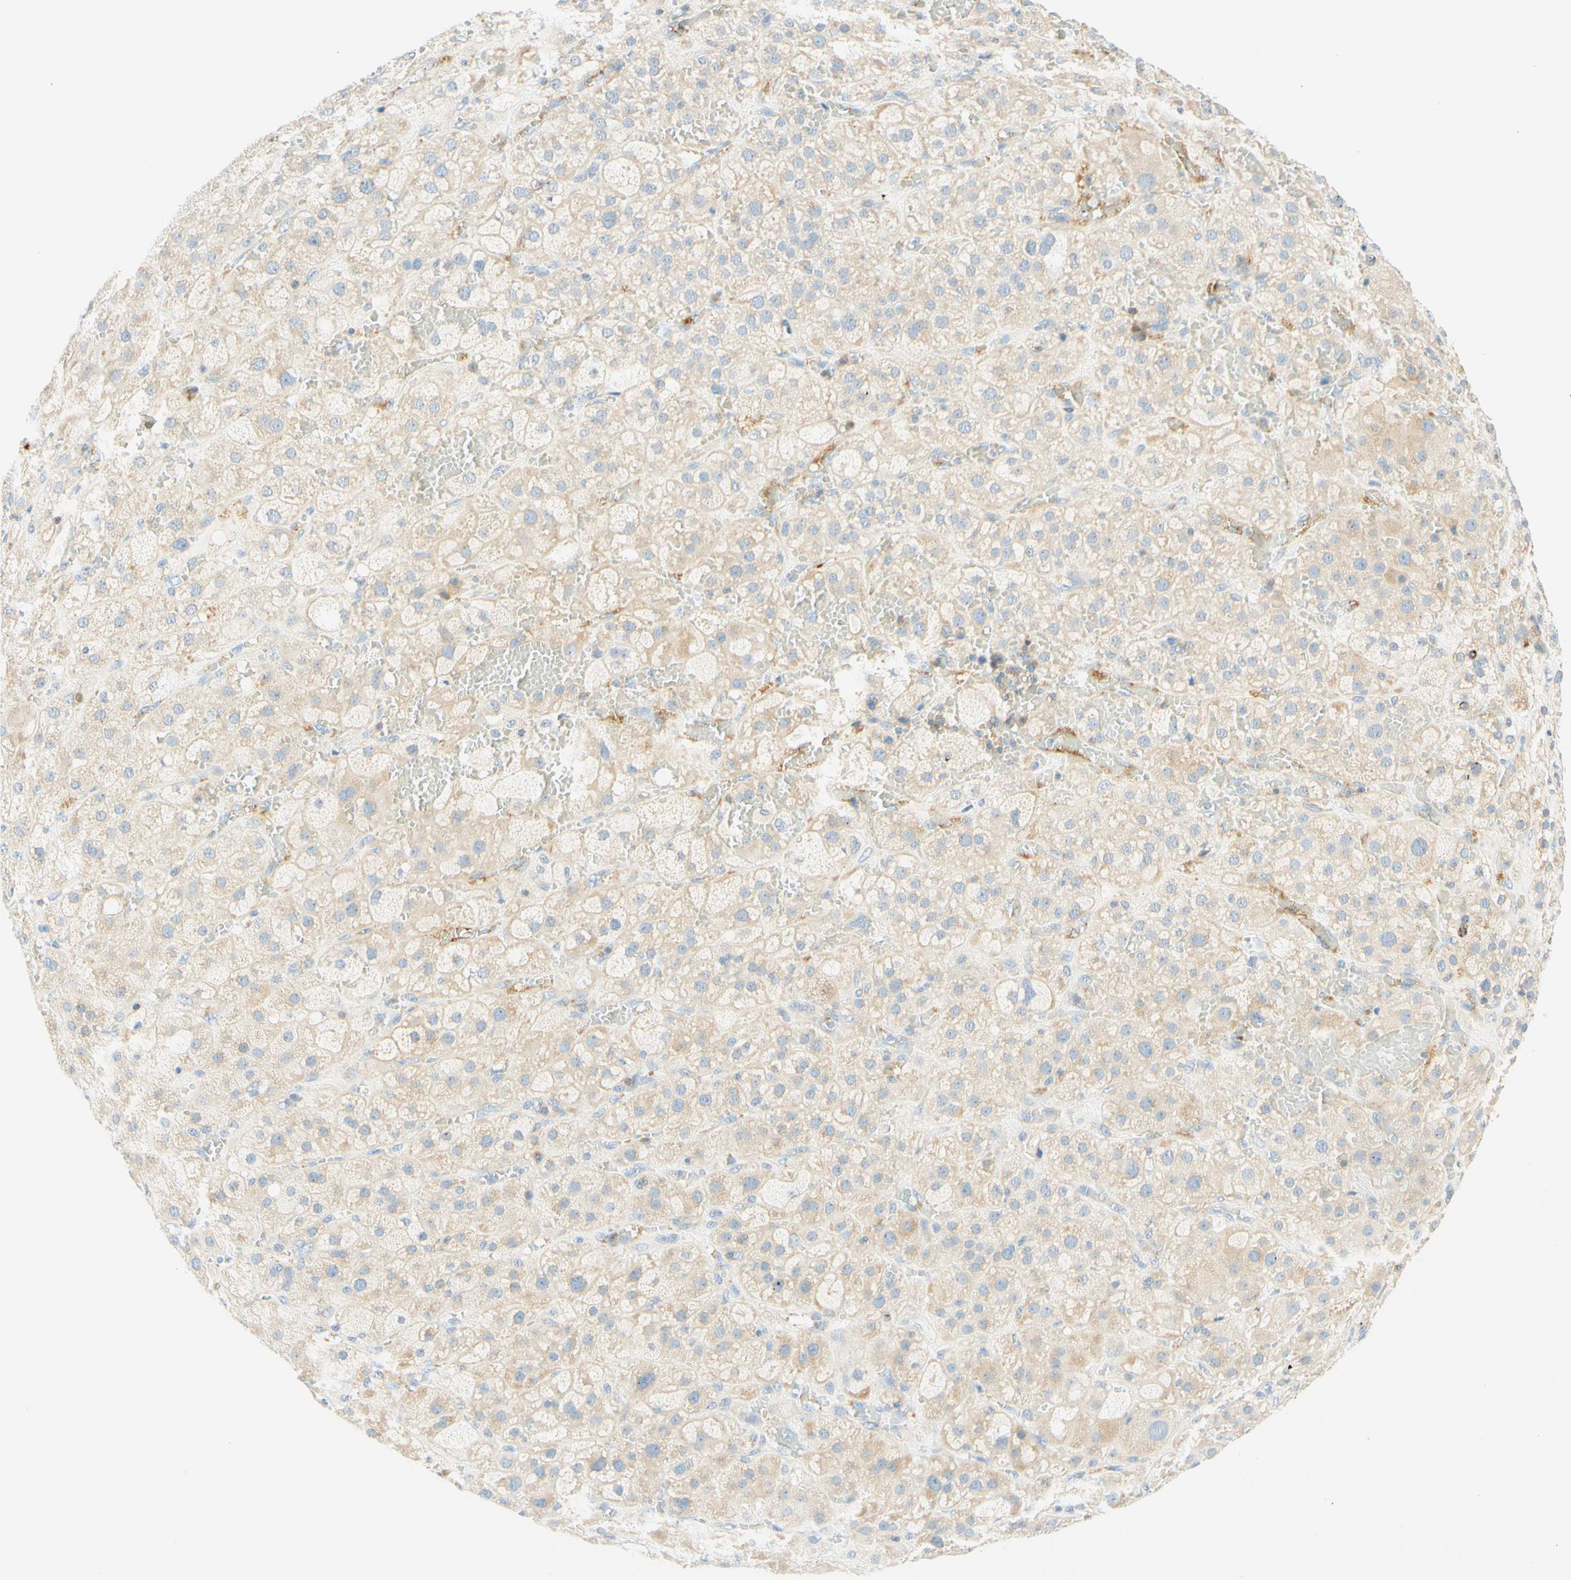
{"staining": {"intensity": "weak", "quantity": "25%-75%", "location": "cytoplasmic/membranous"}, "tissue": "adrenal gland", "cell_type": "Glandular cells", "image_type": "normal", "snomed": [{"axis": "morphology", "description": "Normal tissue, NOS"}, {"axis": "topography", "description": "Adrenal gland"}], "caption": "Normal adrenal gland exhibits weak cytoplasmic/membranous expression in about 25%-75% of glandular cells, visualized by immunohistochemistry.", "gene": "LAT", "patient": {"sex": "female", "age": 47}}